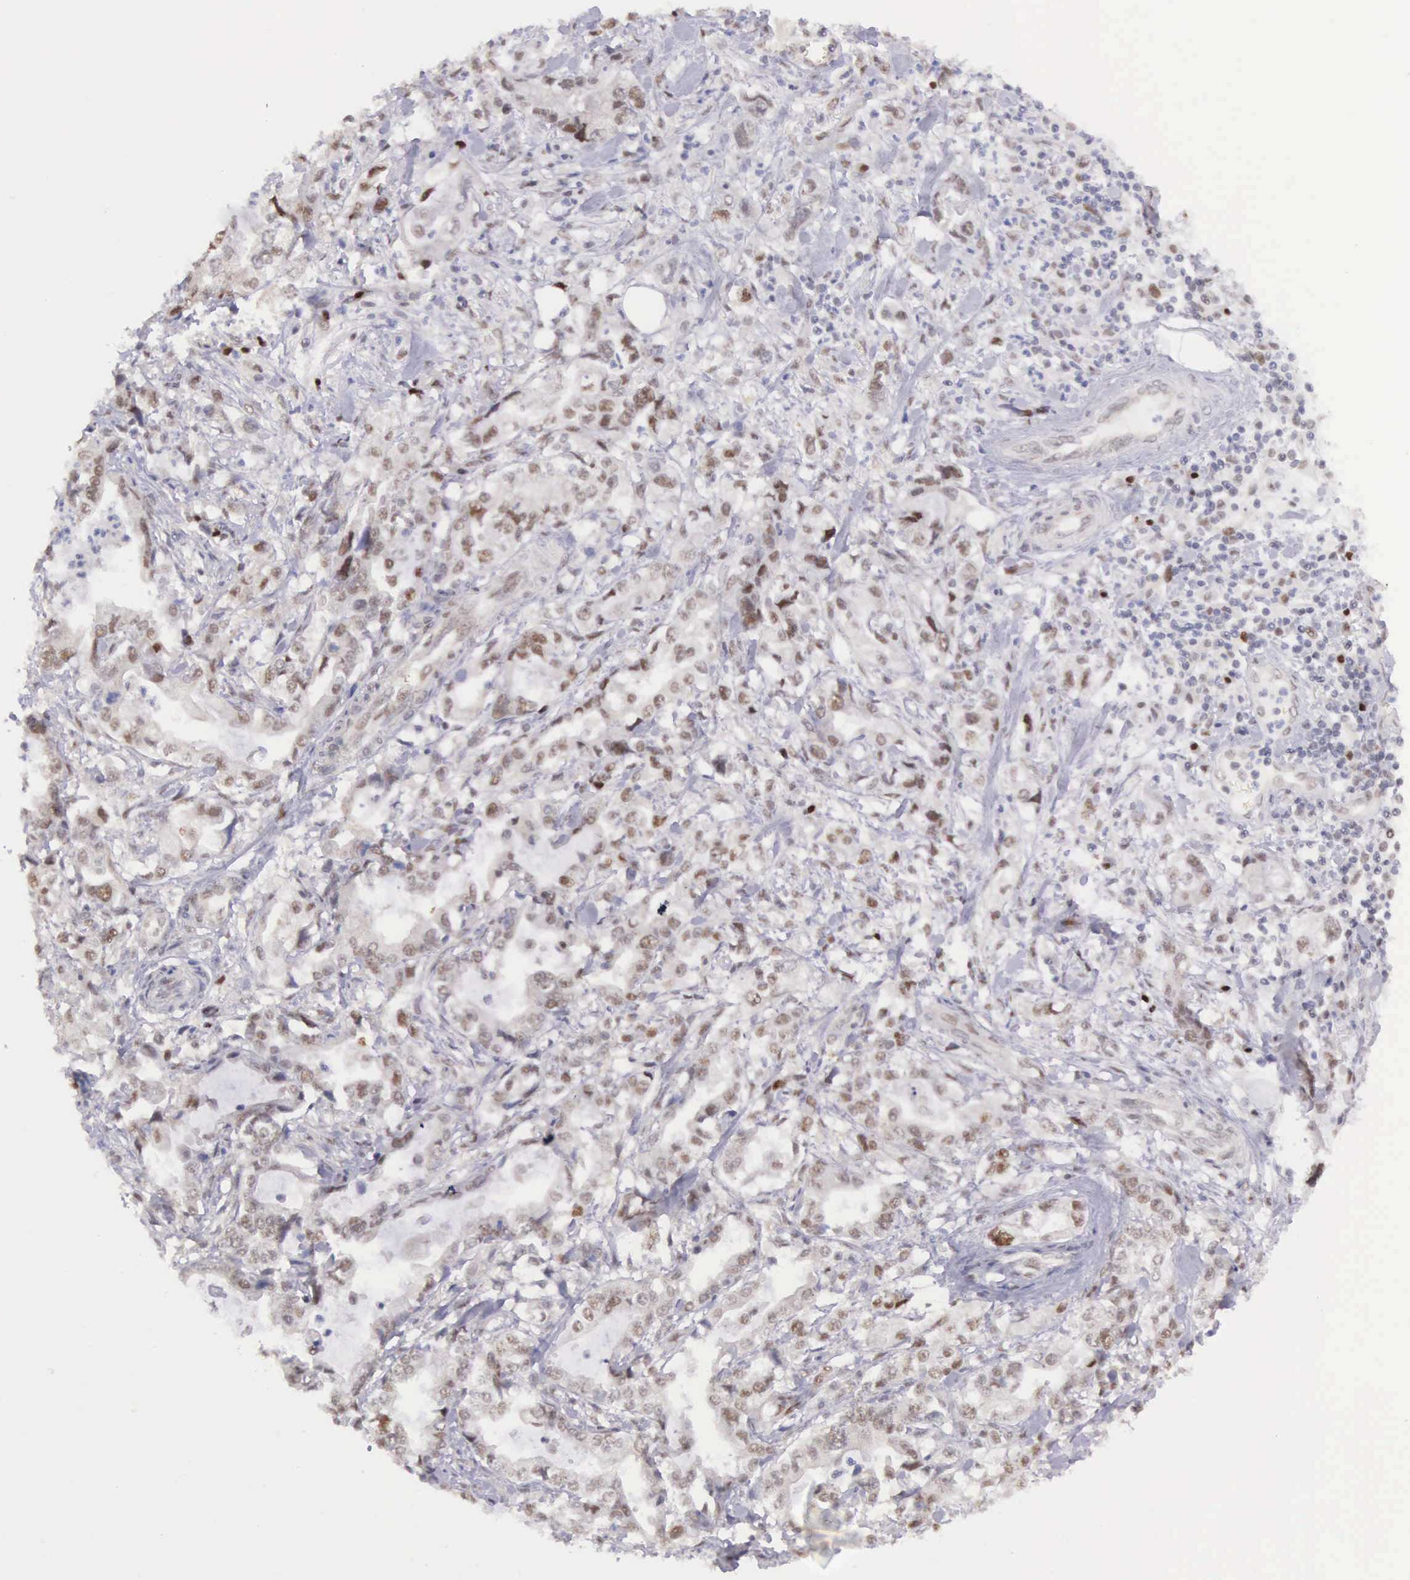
{"staining": {"intensity": "weak", "quantity": "25%-75%", "location": "nuclear"}, "tissue": "stomach cancer", "cell_type": "Tumor cells", "image_type": "cancer", "snomed": [{"axis": "morphology", "description": "Adenocarcinoma, NOS"}, {"axis": "topography", "description": "Pancreas"}, {"axis": "topography", "description": "Stomach, upper"}], "caption": "Tumor cells reveal low levels of weak nuclear staining in approximately 25%-75% of cells in human adenocarcinoma (stomach). (DAB (3,3'-diaminobenzidine) IHC with brightfield microscopy, high magnification).", "gene": "CCDC117", "patient": {"sex": "male", "age": 77}}